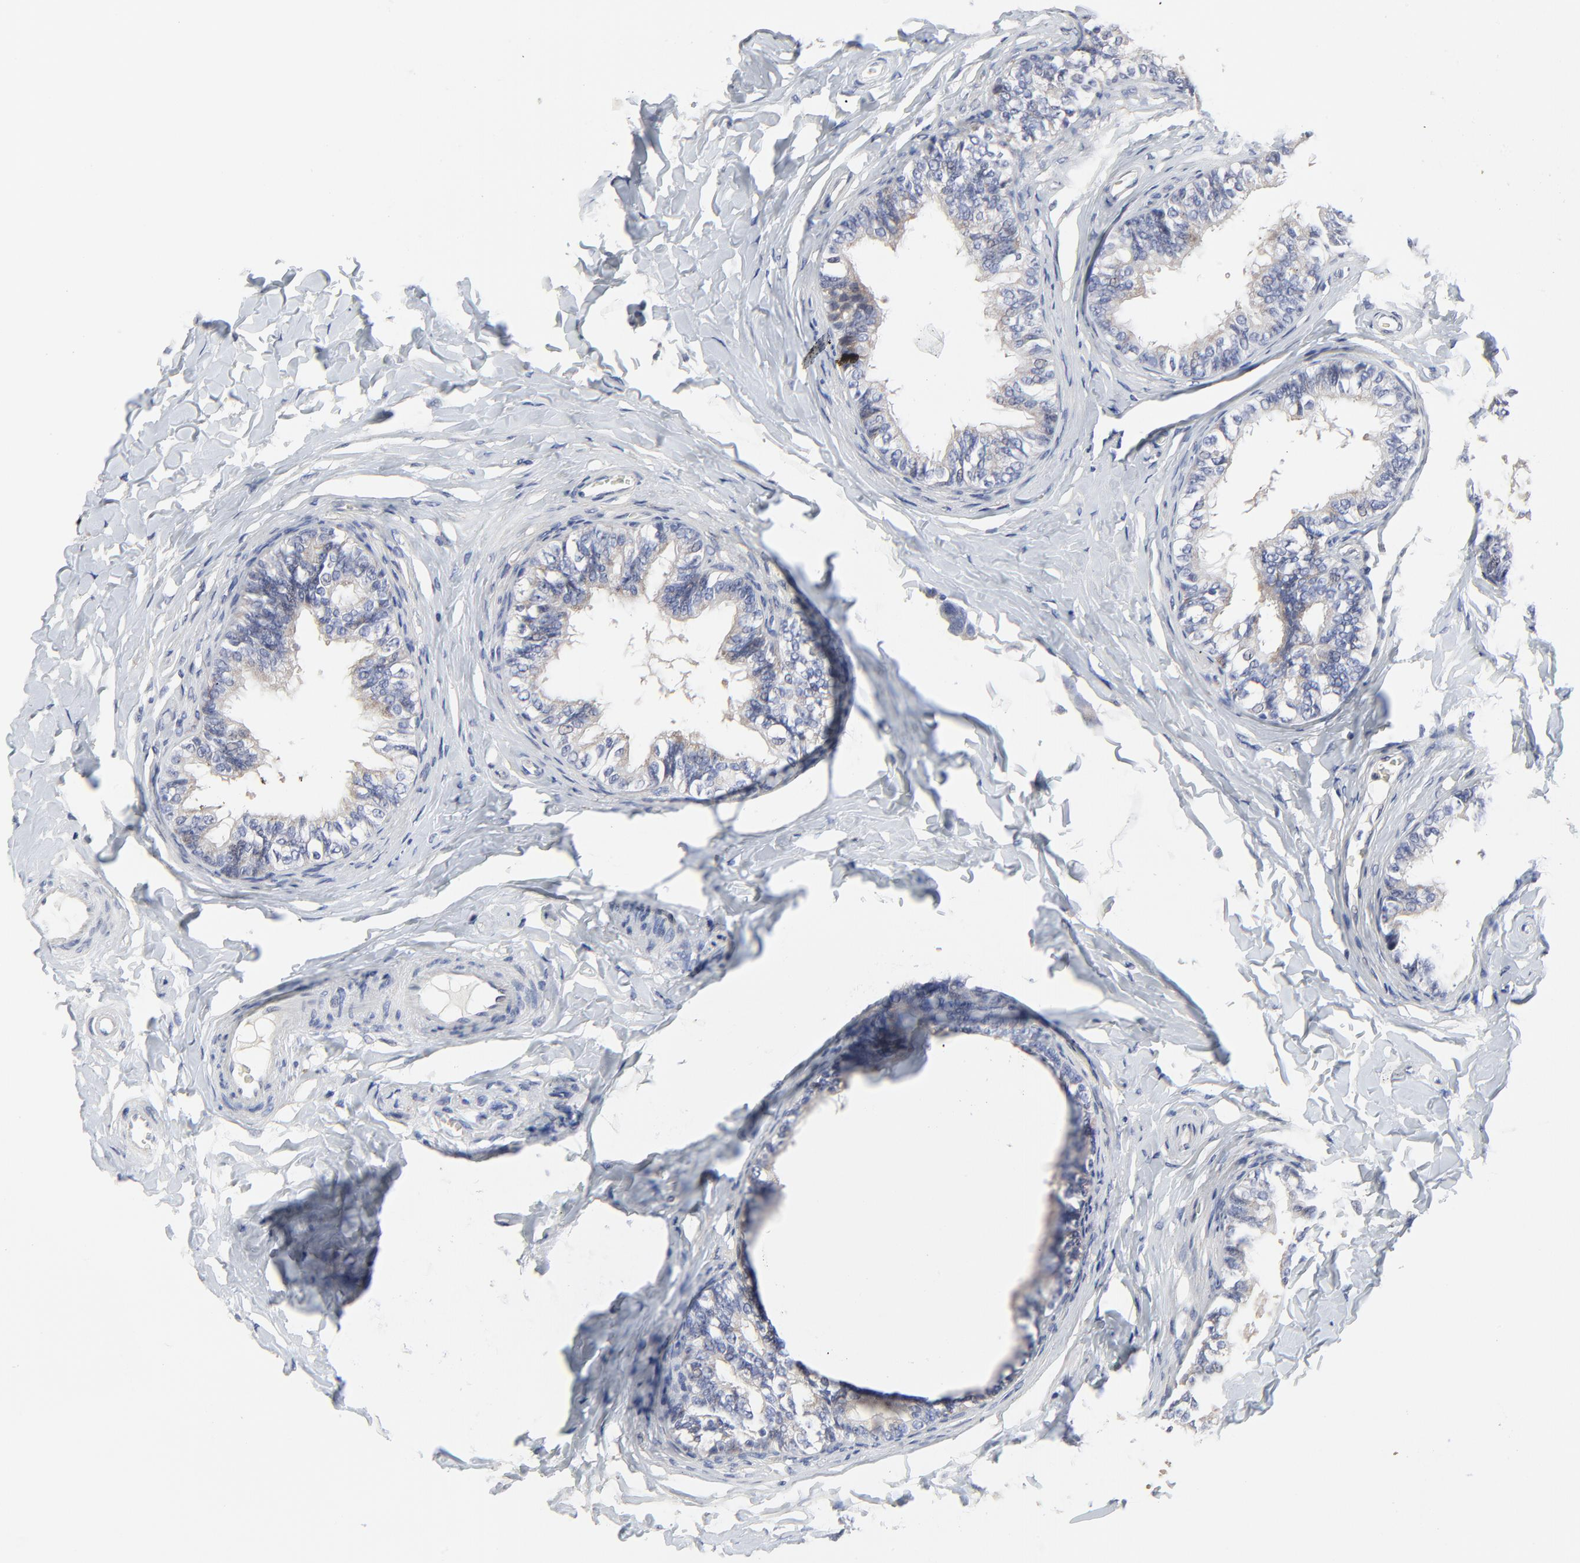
{"staining": {"intensity": "negative", "quantity": "none", "location": "none"}, "tissue": "epididymis", "cell_type": "Glandular cells", "image_type": "normal", "snomed": [{"axis": "morphology", "description": "Normal tissue, NOS"}, {"axis": "topography", "description": "Epididymis"}], "caption": "Immunohistochemical staining of normal epididymis demonstrates no significant staining in glandular cells.", "gene": "NLGN3", "patient": {"sex": "male", "age": 26}}